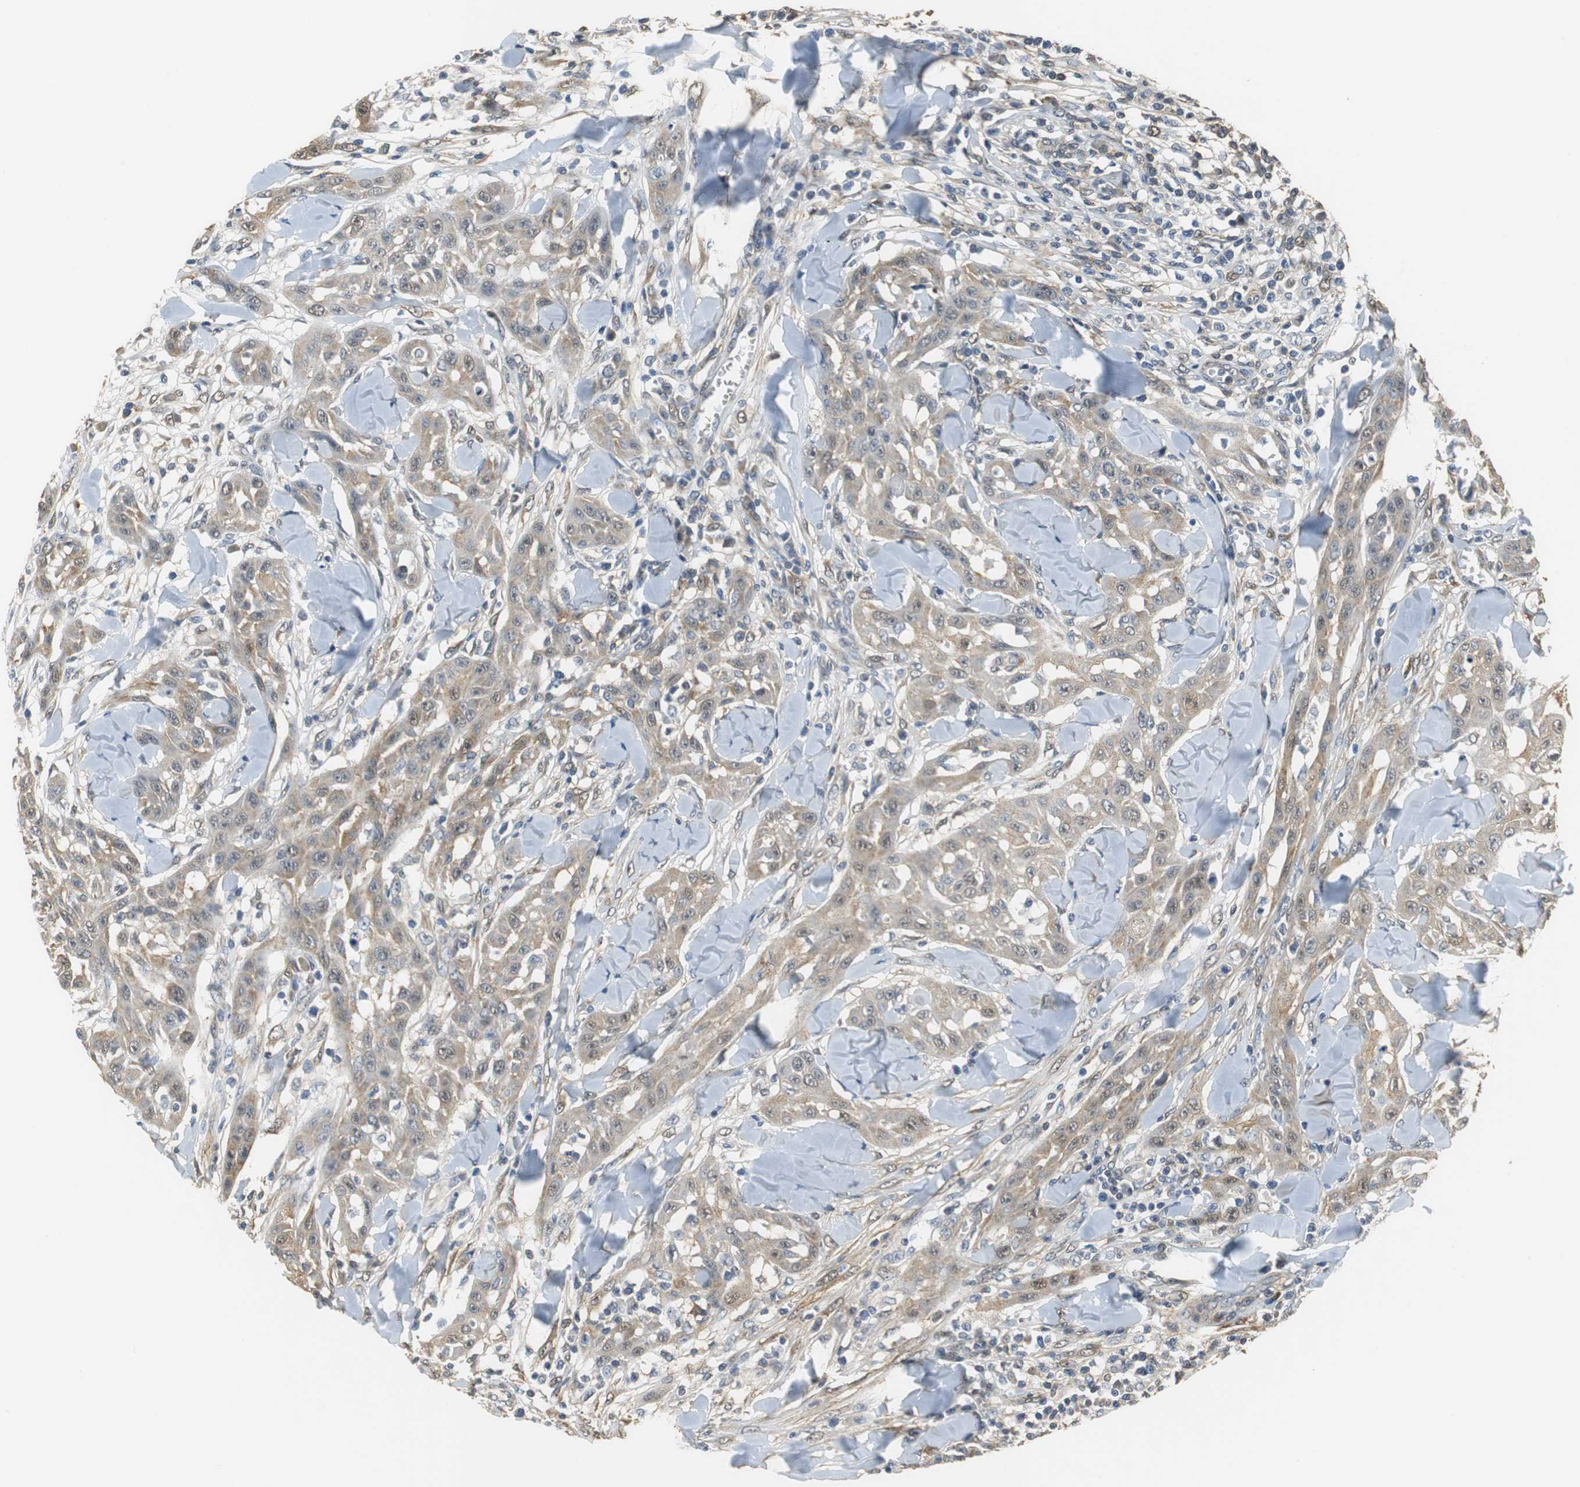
{"staining": {"intensity": "moderate", "quantity": ">75%", "location": "cytoplasmic/membranous"}, "tissue": "skin cancer", "cell_type": "Tumor cells", "image_type": "cancer", "snomed": [{"axis": "morphology", "description": "Squamous cell carcinoma, NOS"}, {"axis": "topography", "description": "Skin"}], "caption": "Immunohistochemistry image of human skin cancer (squamous cell carcinoma) stained for a protein (brown), which exhibits medium levels of moderate cytoplasmic/membranous positivity in about >75% of tumor cells.", "gene": "UBQLN2", "patient": {"sex": "male", "age": 24}}